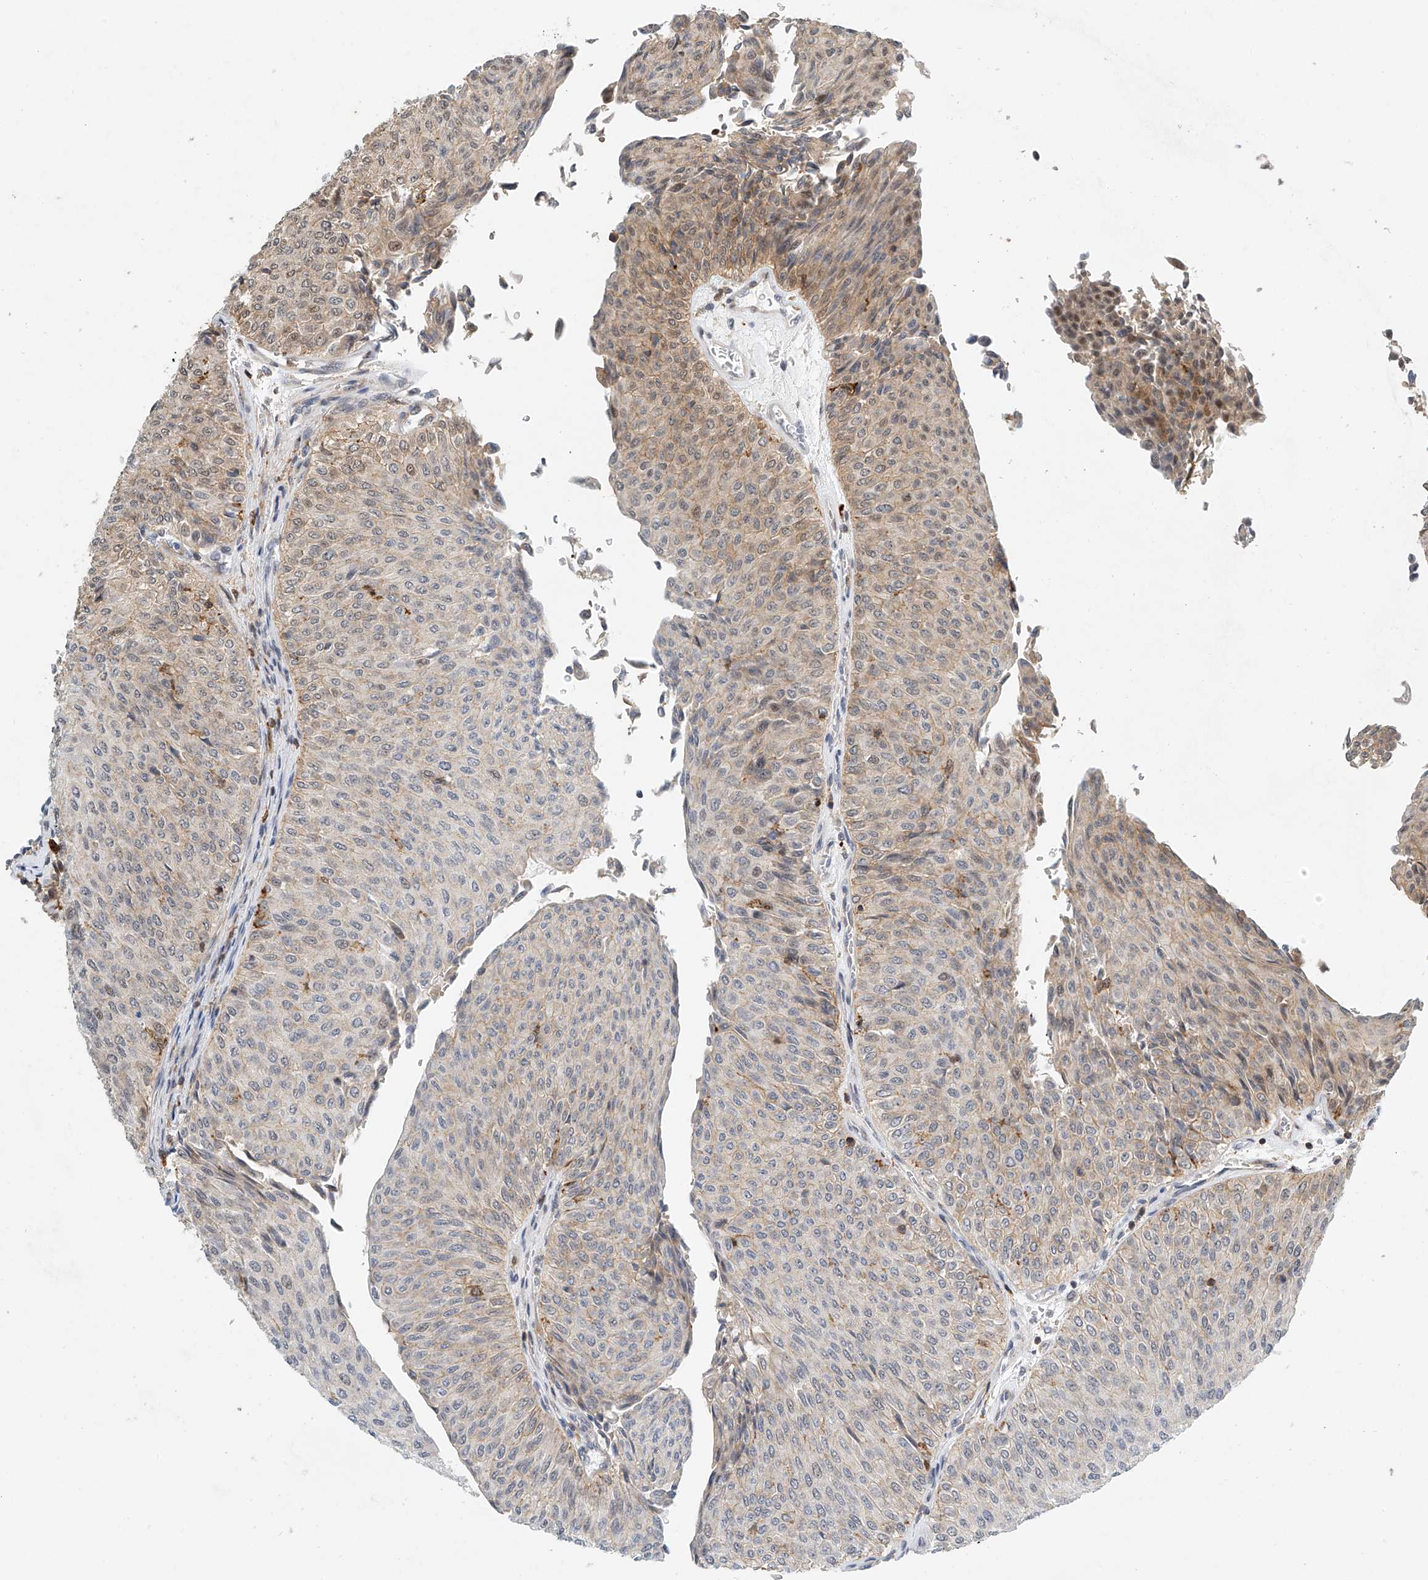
{"staining": {"intensity": "weak", "quantity": "<25%", "location": "cytoplasmic/membranous,nuclear"}, "tissue": "urothelial cancer", "cell_type": "Tumor cells", "image_type": "cancer", "snomed": [{"axis": "morphology", "description": "Urothelial carcinoma, Low grade"}, {"axis": "topography", "description": "Urinary bladder"}], "caption": "Urothelial carcinoma (low-grade) stained for a protein using immunohistochemistry (IHC) reveals no staining tumor cells.", "gene": "MICAL1", "patient": {"sex": "male", "age": 78}}